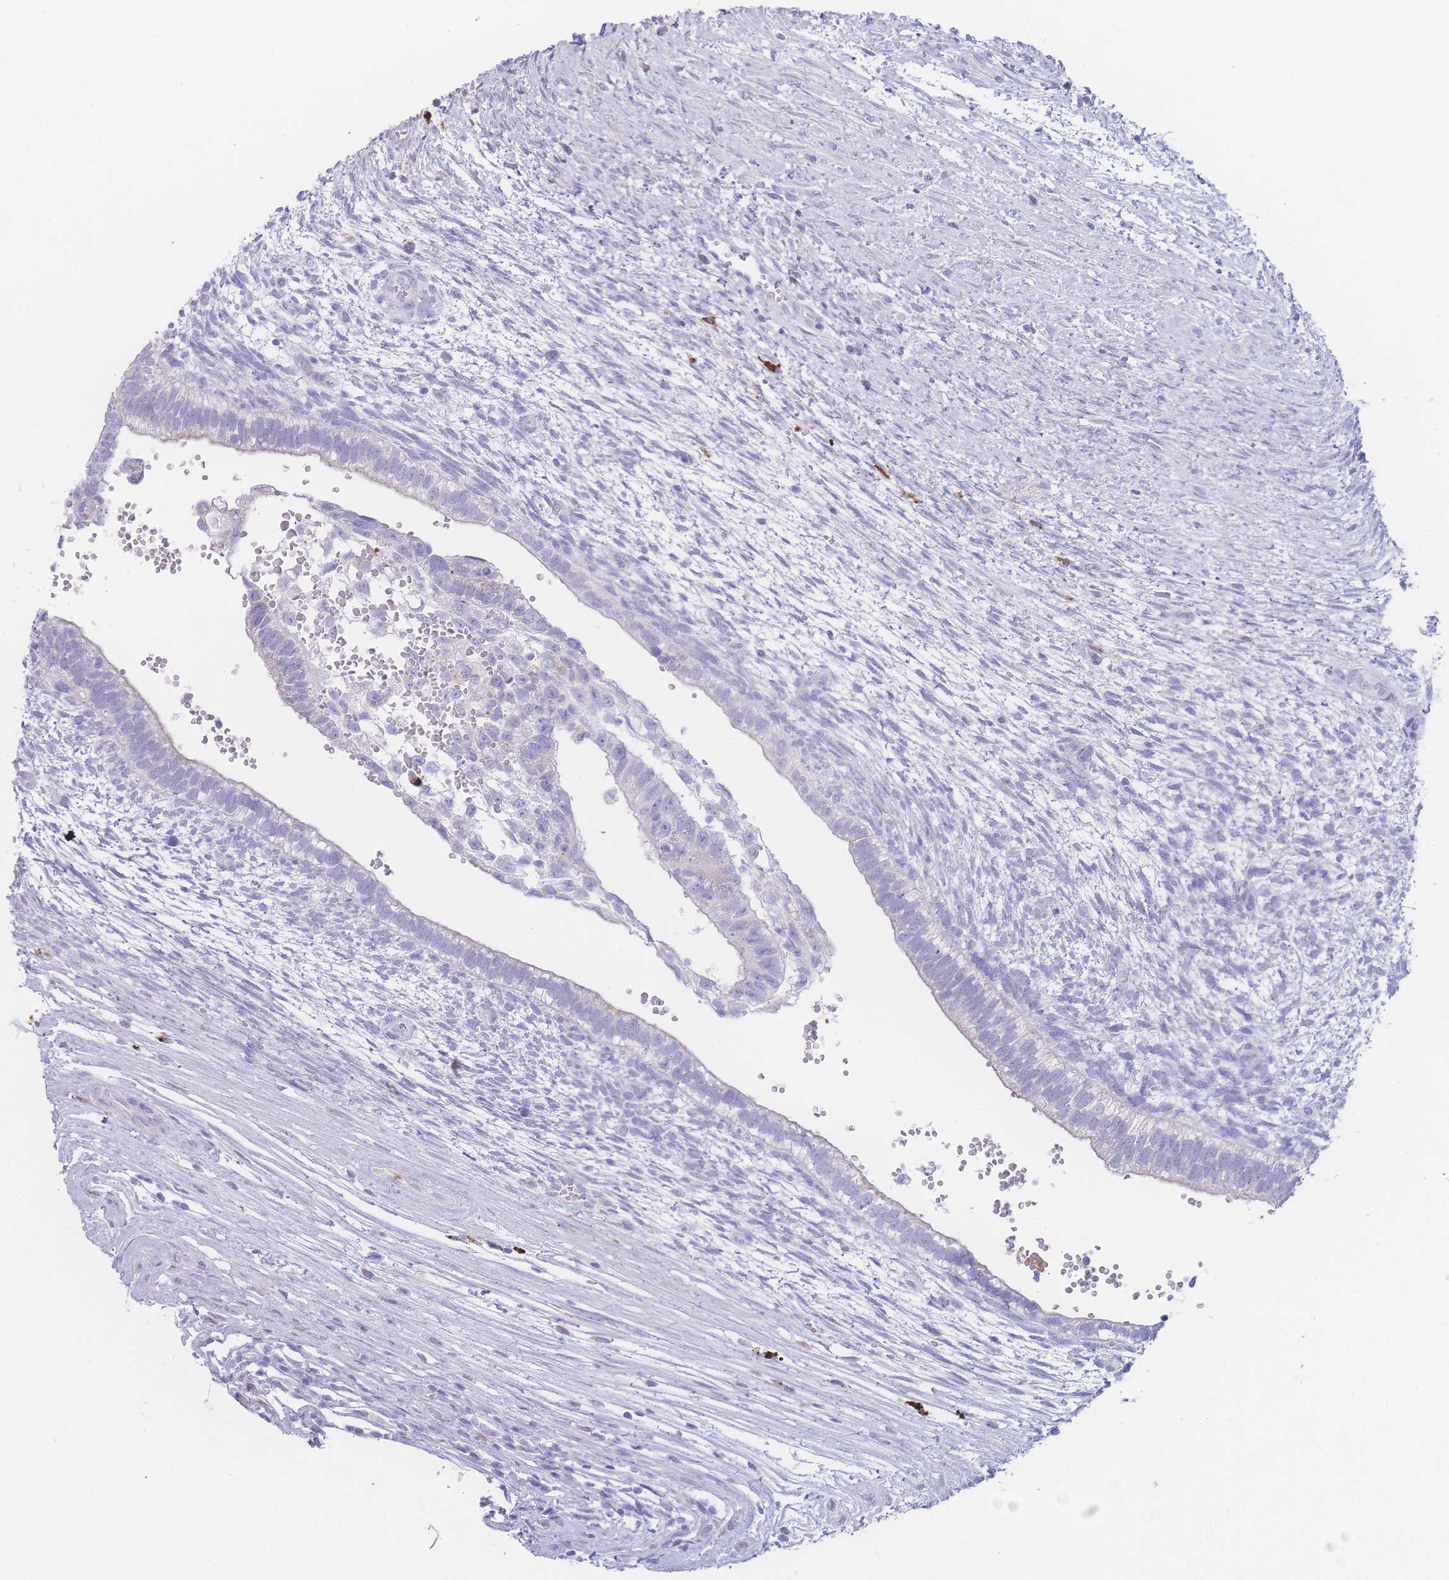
{"staining": {"intensity": "negative", "quantity": "none", "location": "none"}, "tissue": "testis cancer", "cell_type": "Tumor cells", "image_type": "cancer", "snomed": [{"axis": "morphology", "description": "Normal tissue, NOS"}, {"axis": "morphology", "description": "Carcinoma, Embryonal, NOS"}, {"axis": "topography", "description": "Testis"}], "caption": "Immunohistochemical staining of testis embryonal carcinoma exhibits no significant expression in tumor cells. The staining is performed using DAB (3,3'-diaminobenzidine) brown chromogen with nuclei counter-stained in using hematoxylin.", "gene": "NBEAL1", "patient": {"sex": "male", "age": 32}}